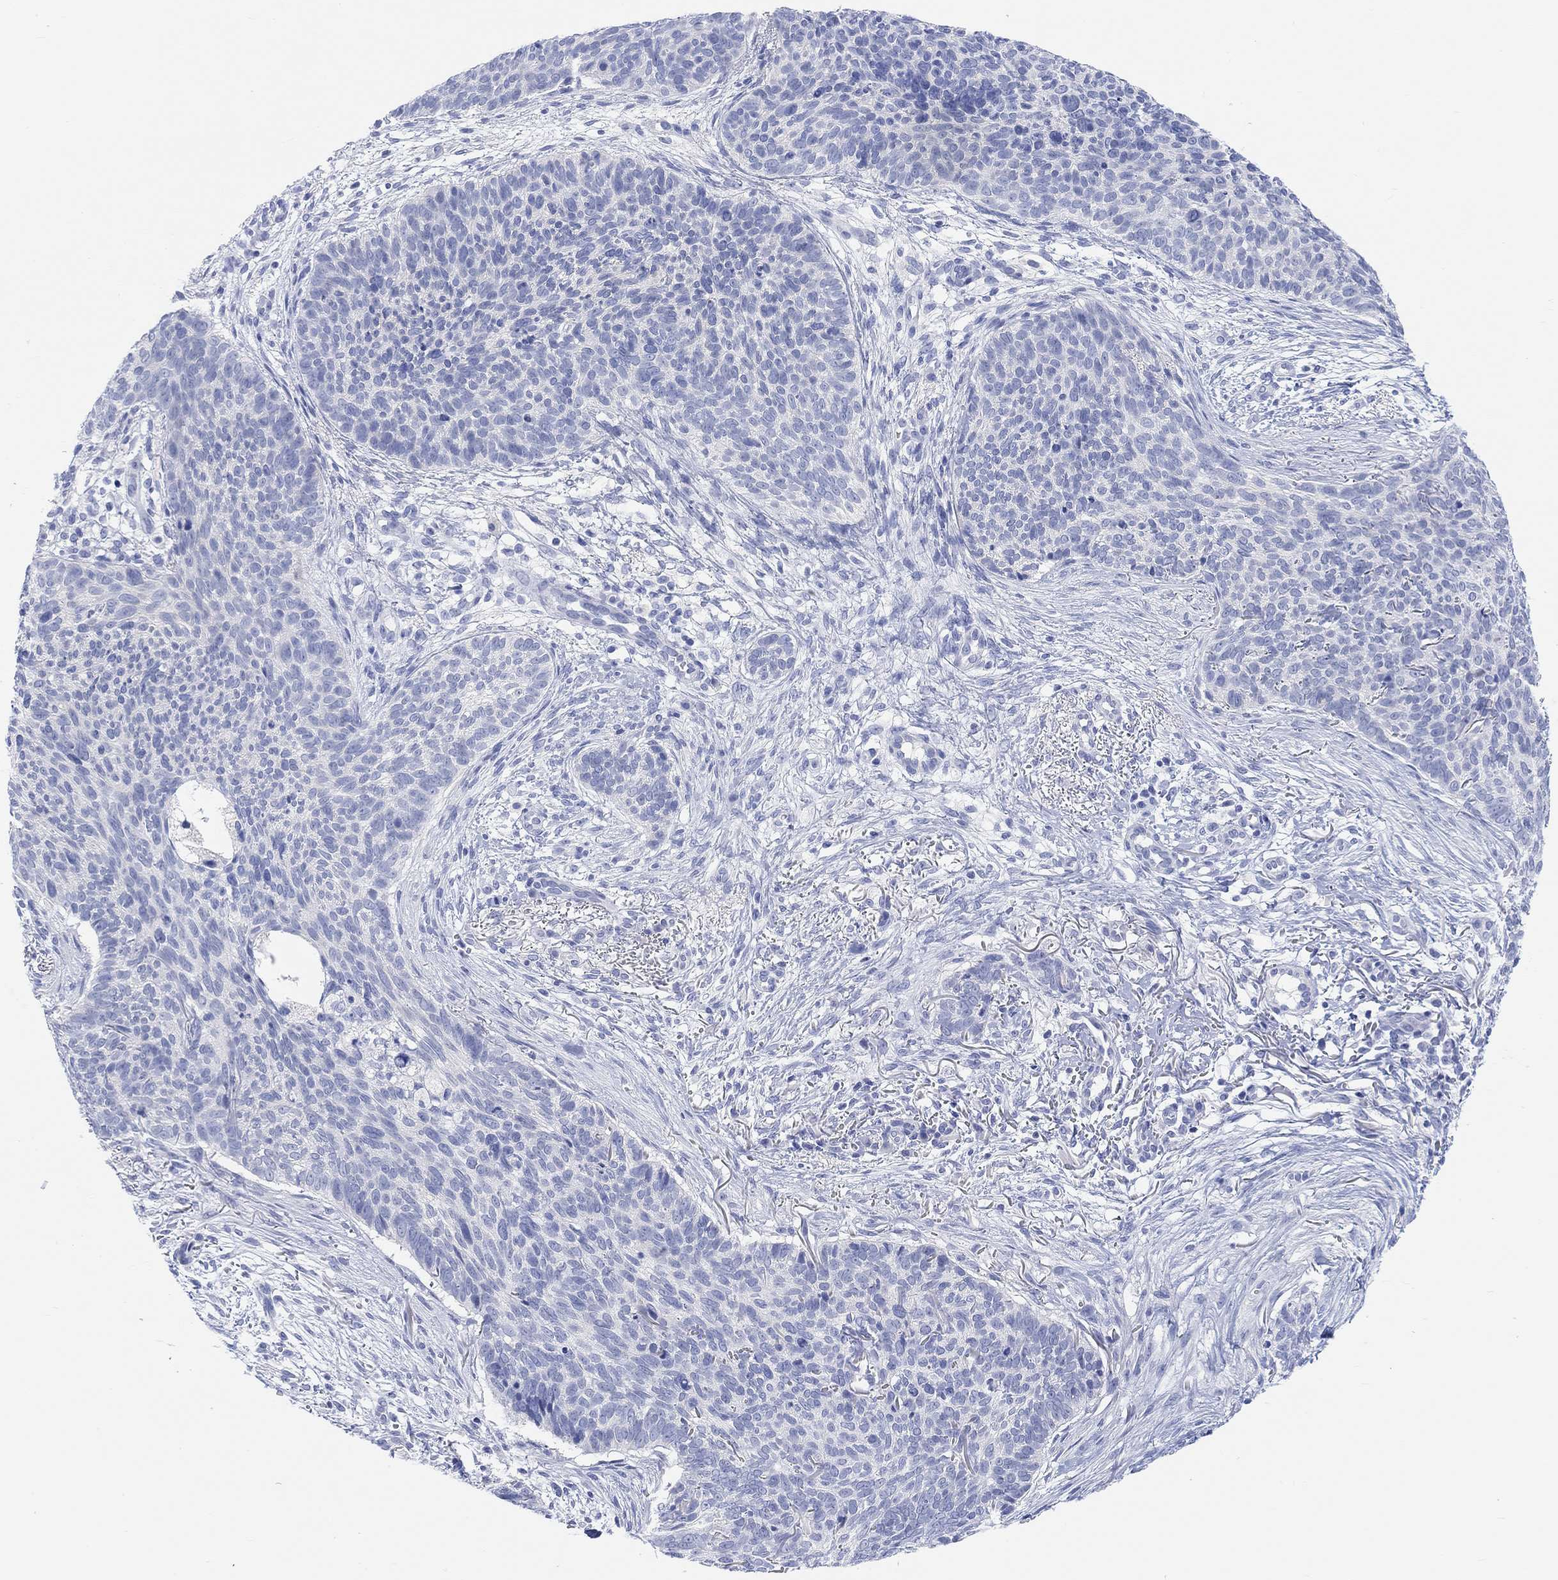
{"staining": {"intensity": "negative", "quantity": "none", "location": "none"}, "tissue": "skin cancer", "cell_type": "Tumor cells", "image_type": "cancer", "snomed": [{"axis": "morphology", "description": "Basal cell carcinoma"}, {"axis": "topography", "description": "Skin"}], "caption": "Immunohistochemical staining of skin cancer (basal cell carcinoma) displays no significant staining in tumor cells.", "gene": "XIRP2", "patient": {"sex": "male", "age": 64}}